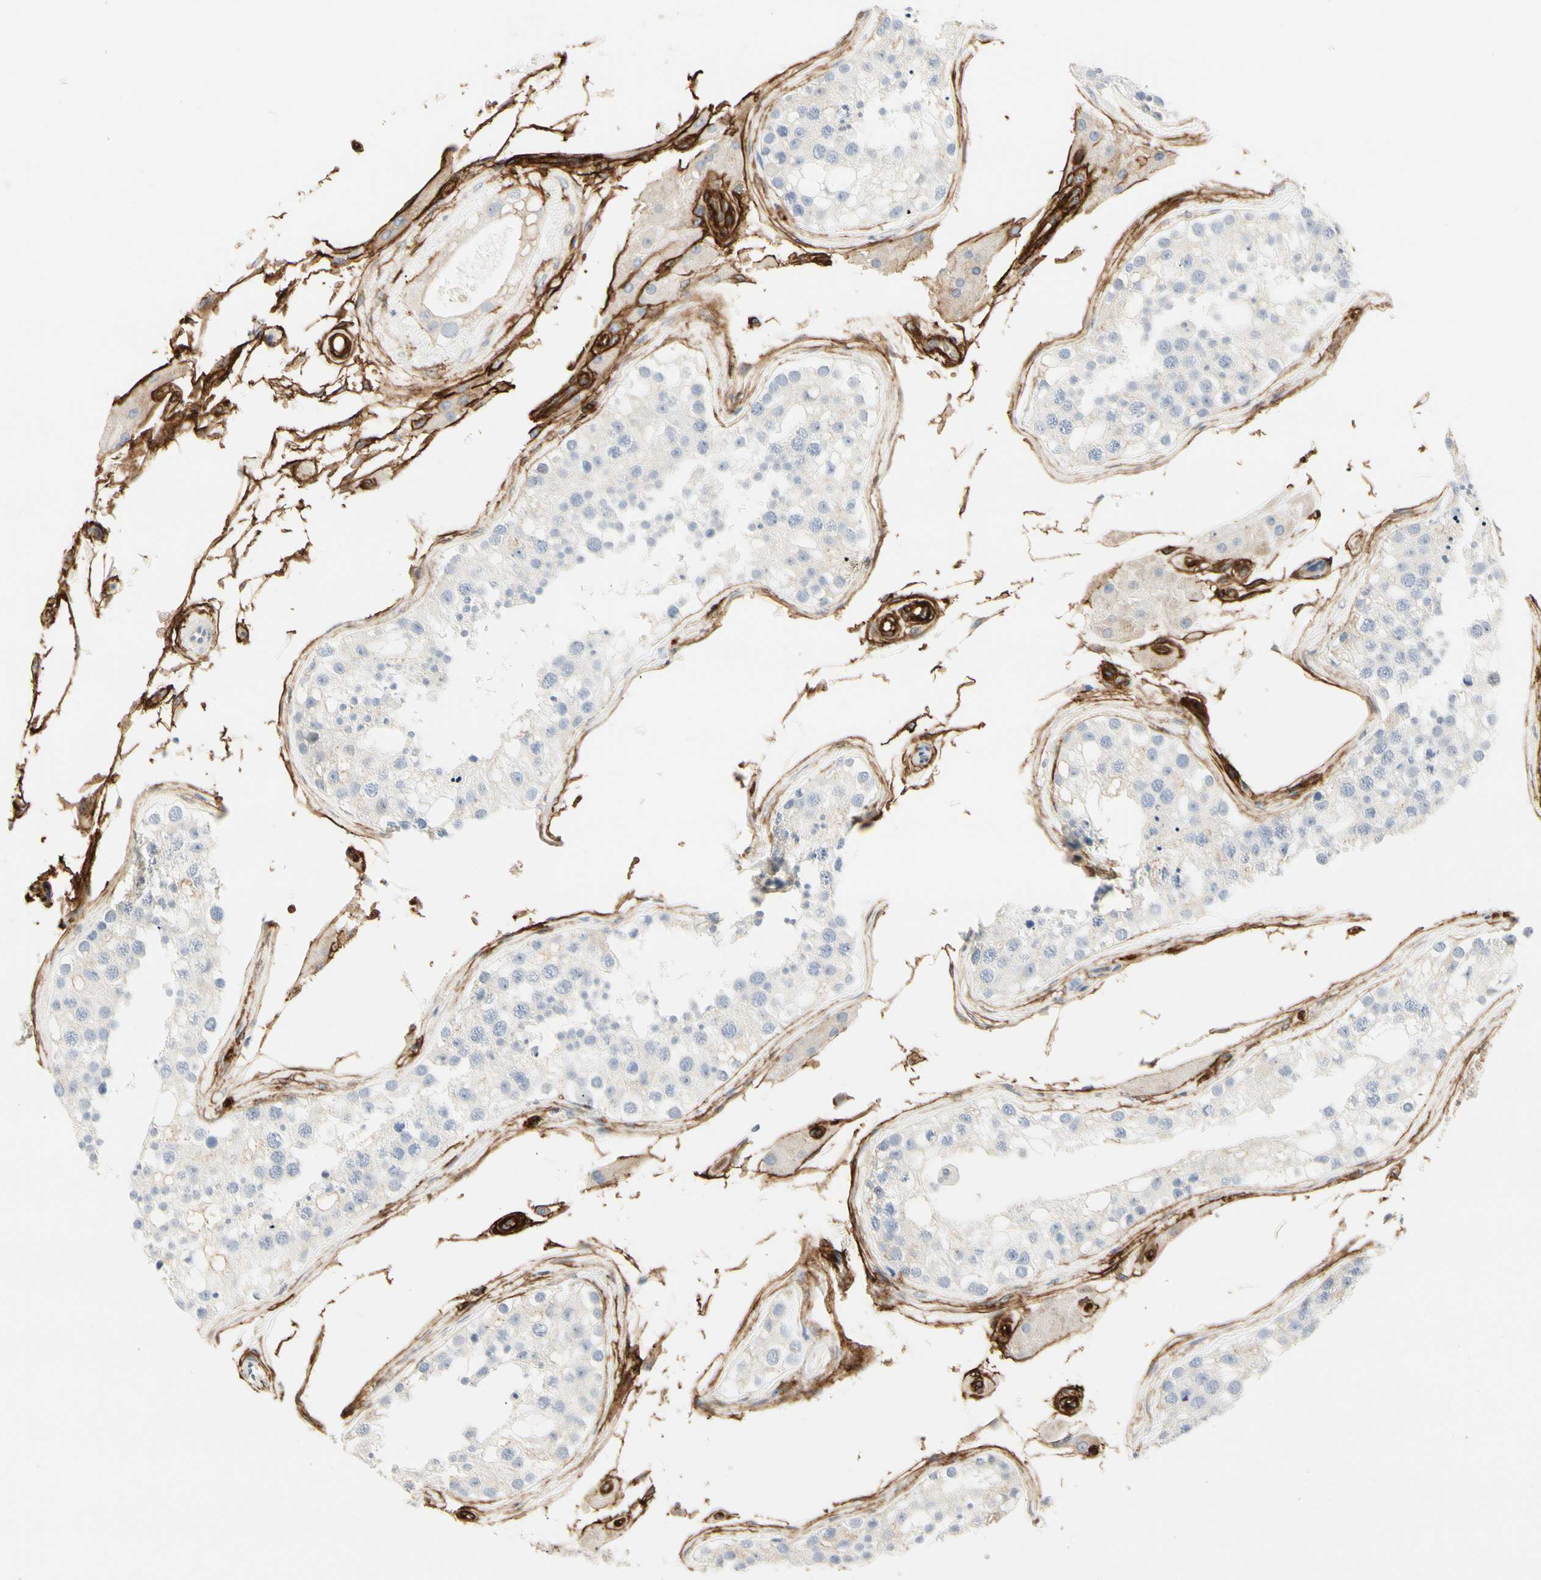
{"staining": {"intensity": "negative", "quantity": "none", "location": "none"}, "tissue": "testis", "cell_type": "Cells in seminiferous ducts", "image_type": "normal", "snomed": [{"axis": "morphology", "description": "Normal tissue, NOS"}, {"axis": "topography", "description": "Testis"}], "caption": "IHC micrograph of unremarkable testis: human testis stained with DAB (3,3'-diaminobenzidine) demonstrates no significant protein positivity in cells in seminiferous ducts. The staining was performed using DAB (3,3'-diaminobenzidine) to visualize the protein expression in brown, while the nuclei were stained in blue with hematoxylin (Magnification: 20x).", "gene": "GGT5", "patient": {"sex": "male", "age": 68}}